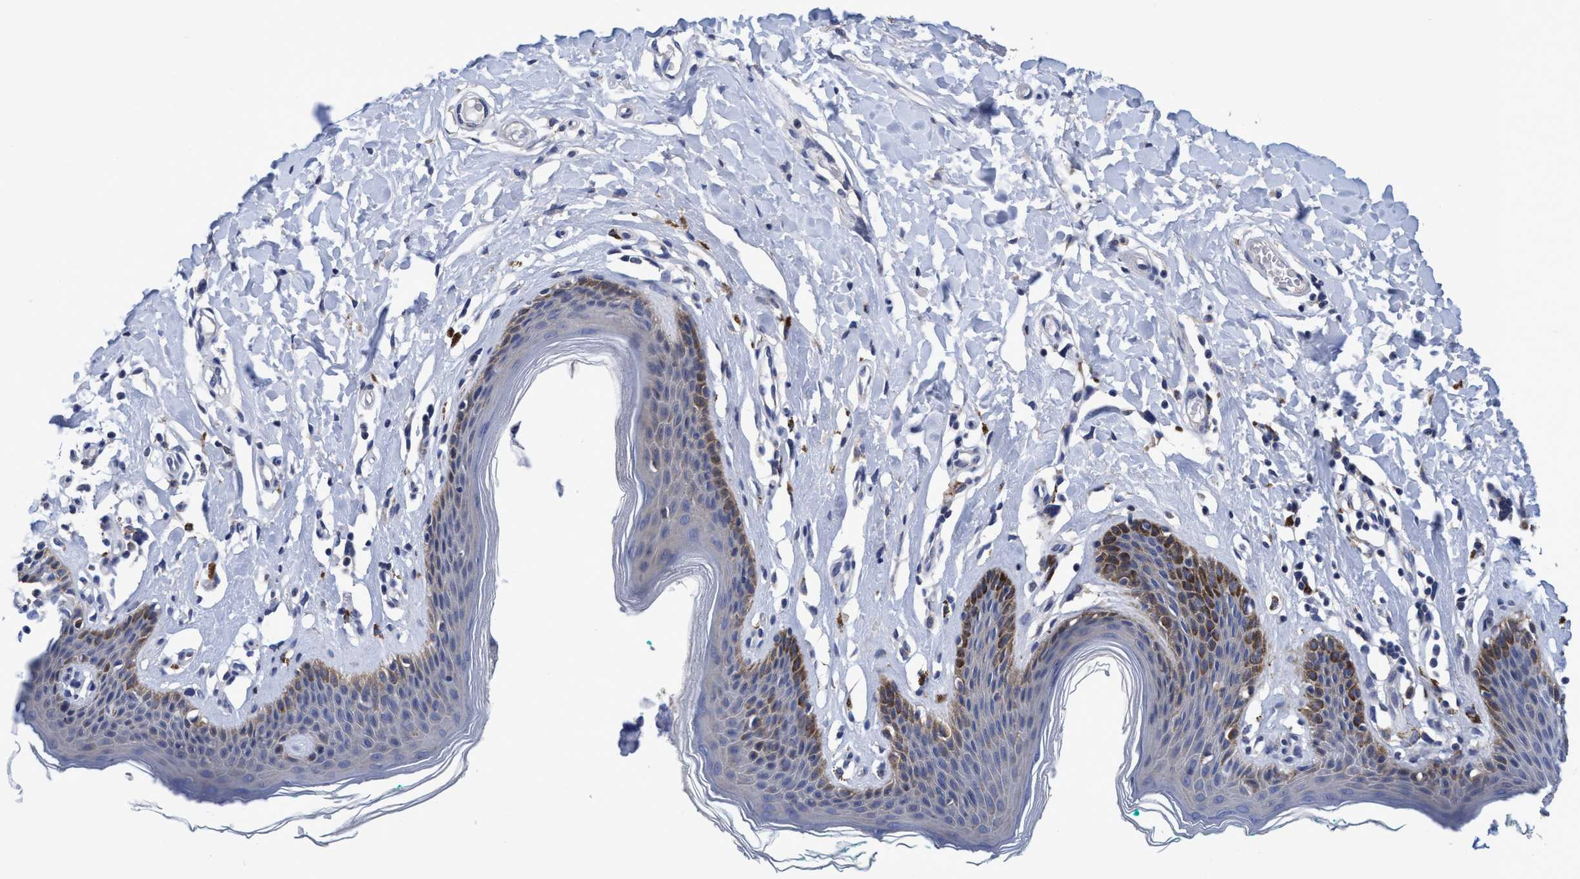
{"staining": {"intensity": "moderate", "quantity": "<25%", "location": "cytoplasmic/membranous"}, "tissue": "skin", "cell_type": "Epidermal cells", "image_type": "normal", "snomed": [{"axis": "morphology", "description": "Normal tissue, NOS"}, {"axis": "topography", "description": "Vulva"}], "caption": "This image displays unremarkable skin stained with immunohistochemistry (IHC) to label a protein in brown. The cytoplasmic/membranous of epidermal cells show moderate positivity for the protein. Nuclei are counter-stained blue.", "gene": "CALCOCO2", "patient": {"sex": "female", "age": 66}}